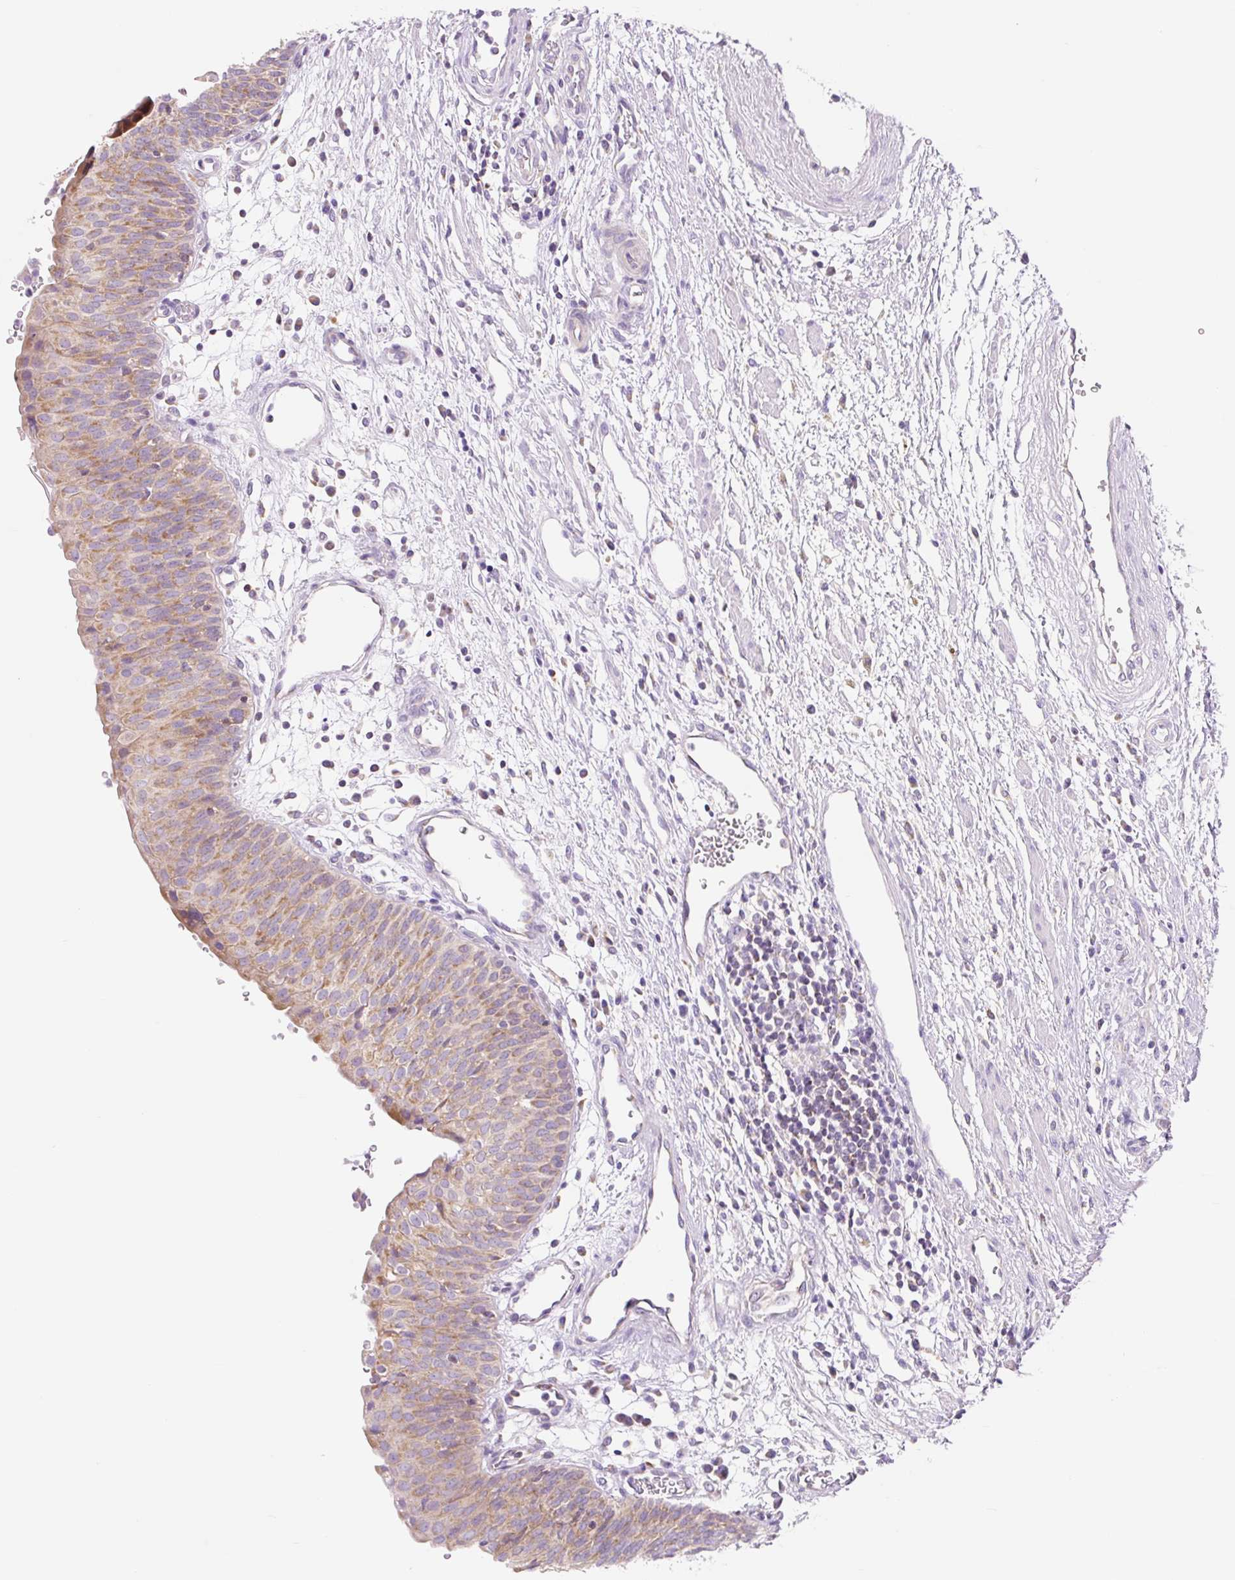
{"staining": {"intensity": "moderate", "quantity": ">75%", "location": "cytoplasmic/membranous"}, "tissue": "urinary bladder", "cell_type": "Urothelial cells", "image_type": "normal", "snomed": [{"axis": "morphology", "description": "Normal tissue, NOS"}, {"axis": "topography", "description": "Urinary bladder"}], "caption": "Immunohistochemistry staining of benign urinary bladder, which exhibits medium levels of moderate cytoplasmic/membranous expression in approximately >75% of urothelial cells indicating moderate cytoplasmic/membranous protein positivity. The staining was performed using DAB (3,3'-diaminobenzidine) (brown) for protein detection and nuclei were counterstained in hematoxylin (blue).", "gene": "FOCAD", "patient": {"sex": "male", "age": 55}}